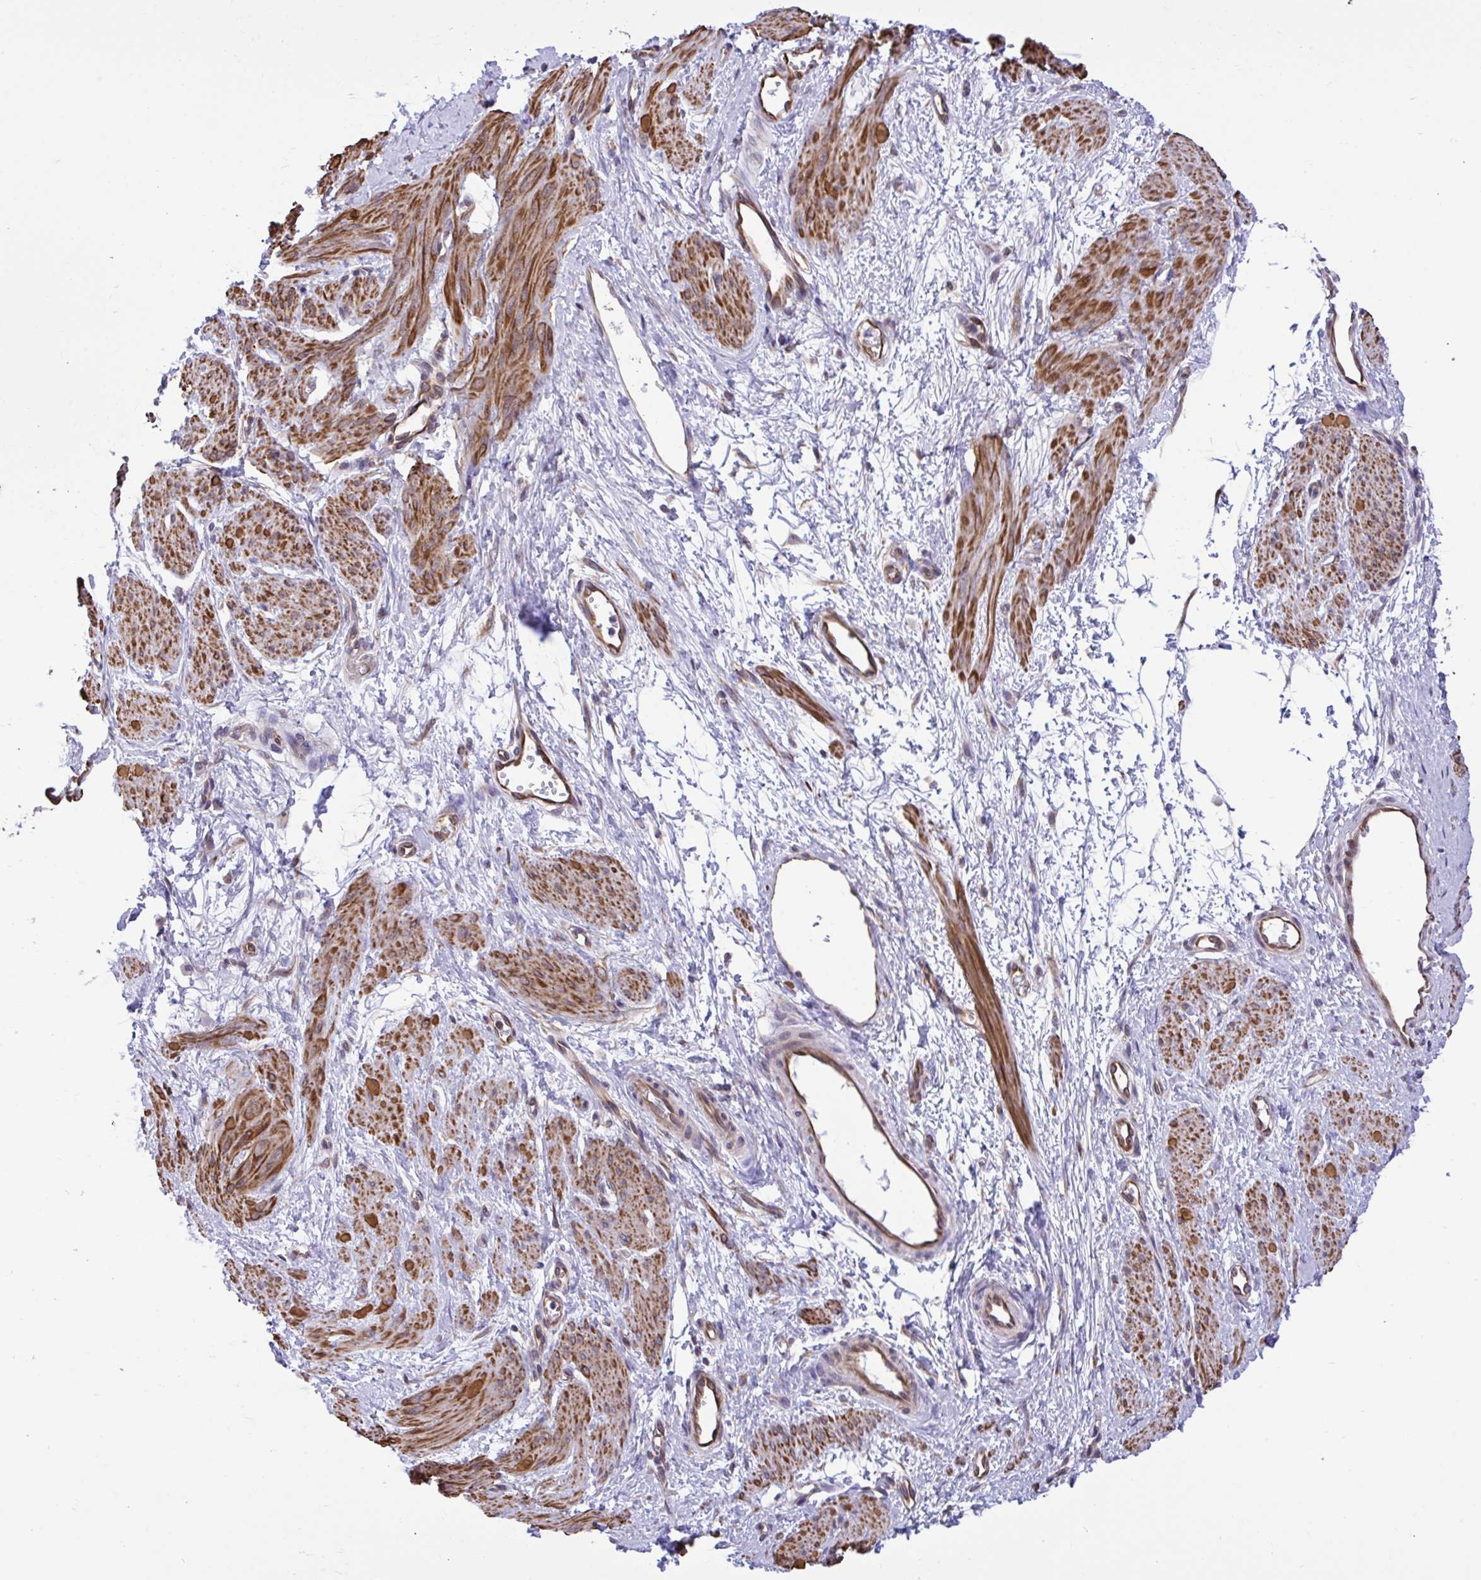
{"staining": {"intensity": "strong", "quantity": ">75%", "location": "cytoplasmic/membranous"}, "tissue": "smooth muscle", "cell_type": "Smooth muscle cells", "image_type": "normal", "snomed": [{"axis": "morphology", "description": "Normal tissue, NOS"}, {"axis": "topography", "description": "Smooth muscle"}, {"axis": "topography", "description": "Uterus"}], "caption": "Smooth muscle stained with DAB immunohistochemistry reveals high levels of strong cytoplasmic/membranous positivity in about >75% of smooth muscle cells.", "gene": "RPS15", "patient": {"sex": "female", "age": 39}}